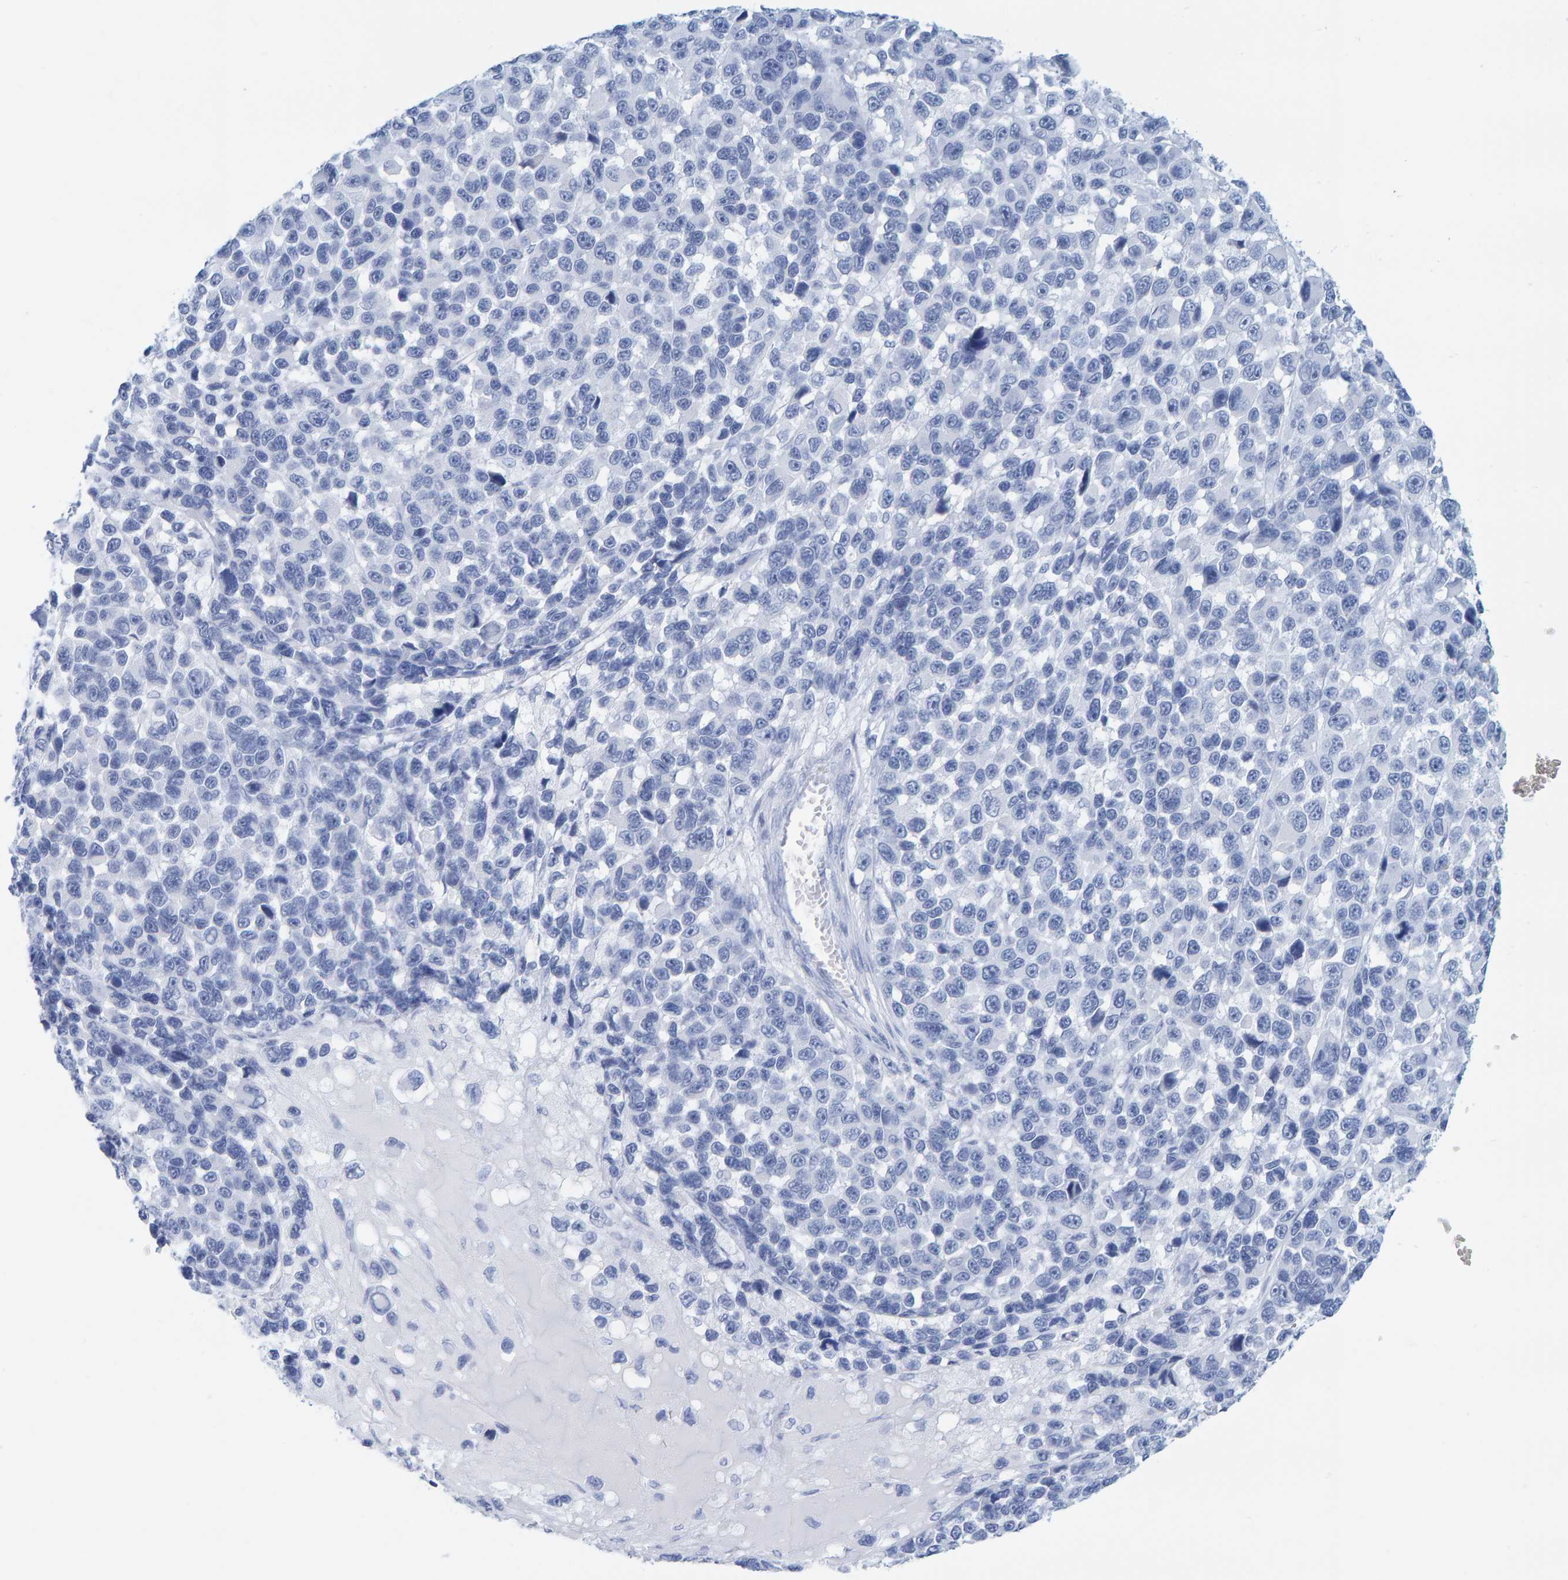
{"staining": {"intensity": "negative", "quantity": "none", "location": "none"}, "tissue": "melanoma", "cell_type": "Tumor cells", "image_type": "cancer", "snomed": [{"axis": "morphology", "description": "Malignant melanoma, NOS"}, {"axis": "topography", "description": "Skin"}], "caption": "The image reveals no staining of tumor cells in melanoma. Brightfield microscopy of IHC stained with DAB (brown) and hematoxylin (blue), captured at high magnification.", "gene": "SFTPC", "patient": {"sex": "male", "age": 53}}